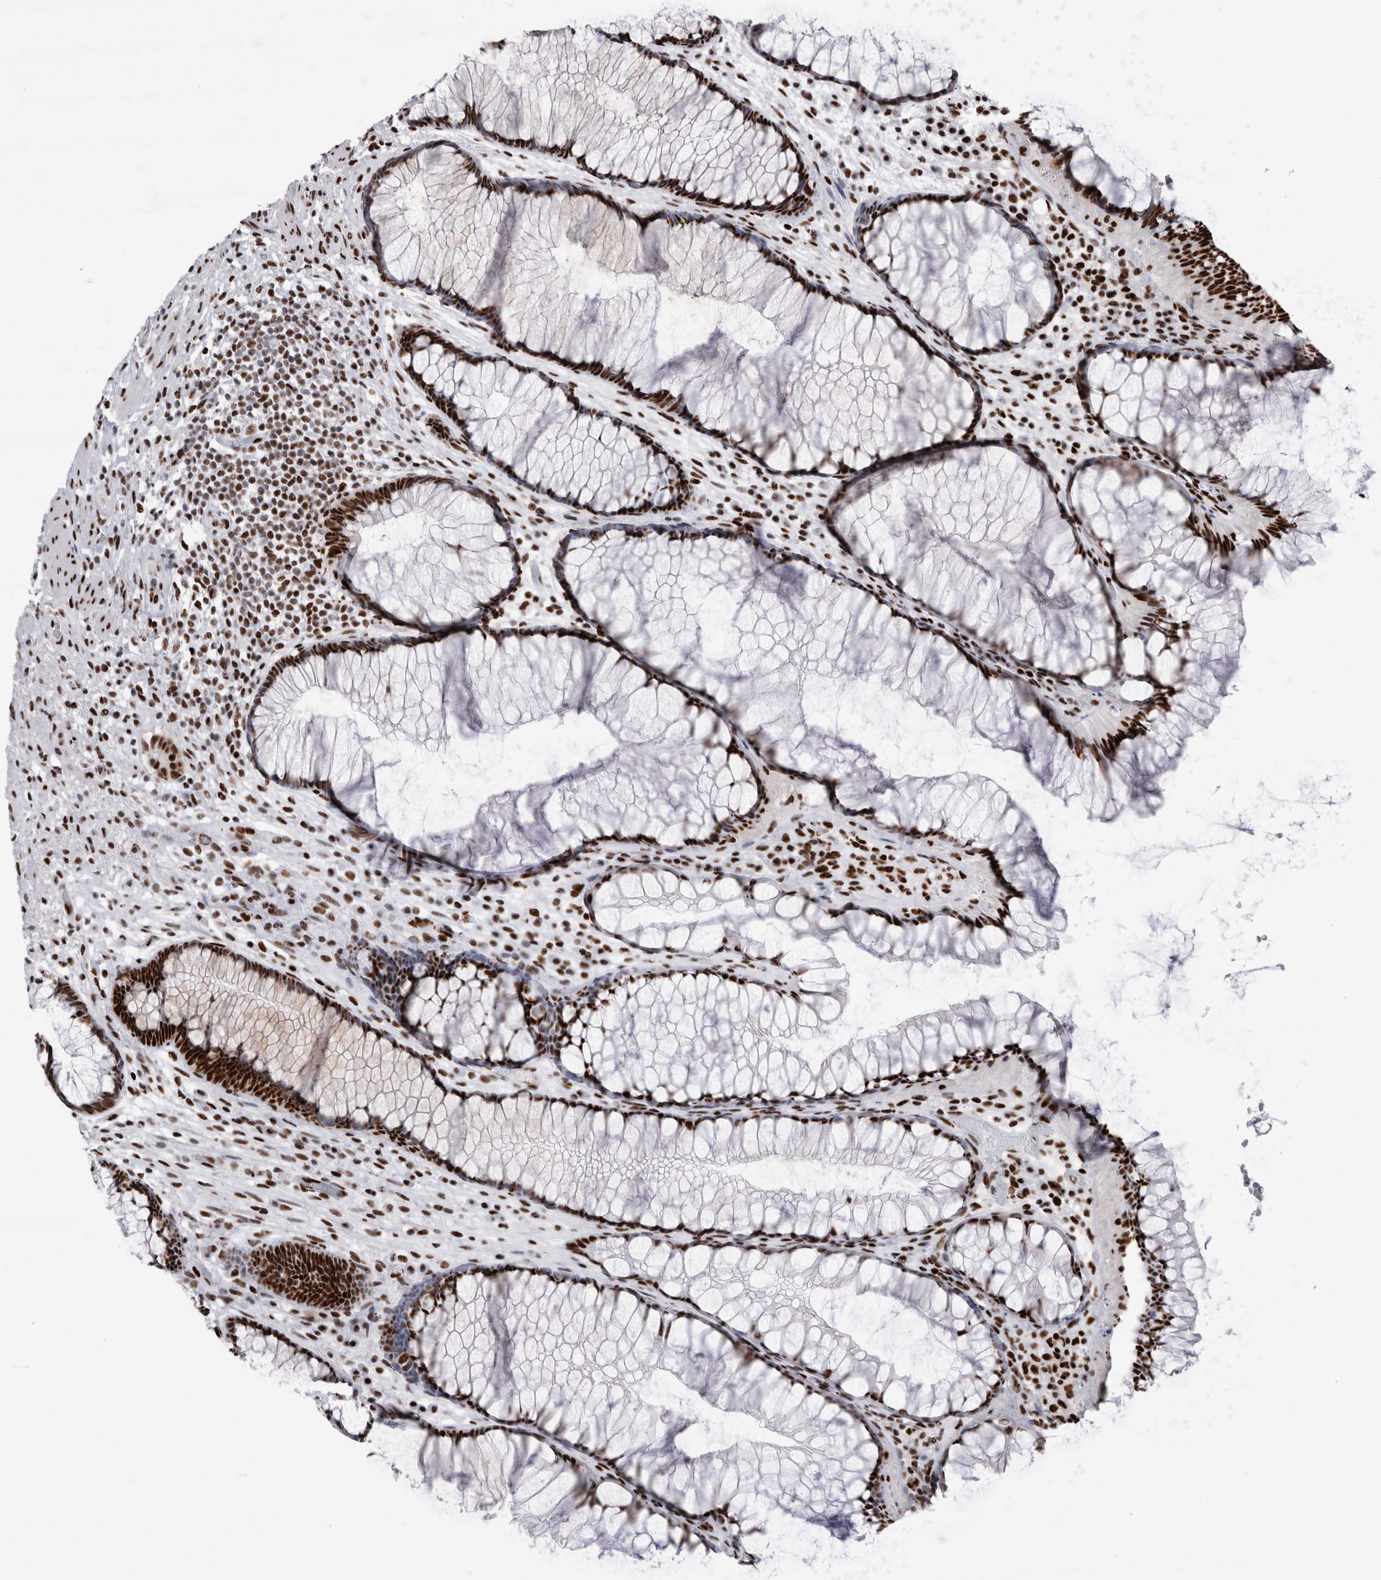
{"staining": {"intensity": "strong", "quantity": ">75%", "location": "nuclear"}, "tissue": "rectum", "cell_type": "Glandular cells", "image_type": "normal", "snomed": [{"axis": "morphology", "description": "Normal tissue, NOS"}, {"axis": "topography", "description": "Rectum"}], "caption": "Normal rectum shows strong nuclear positivity in about >75% of glandular cells, visualized by immunohistochemistry. (Stains: DAB in brown, nuclei in blue, Microscopy: brightfield microscopy at high magnification).", "gene": "RBM6", "patient": {"sex": "male", "age": 51}}